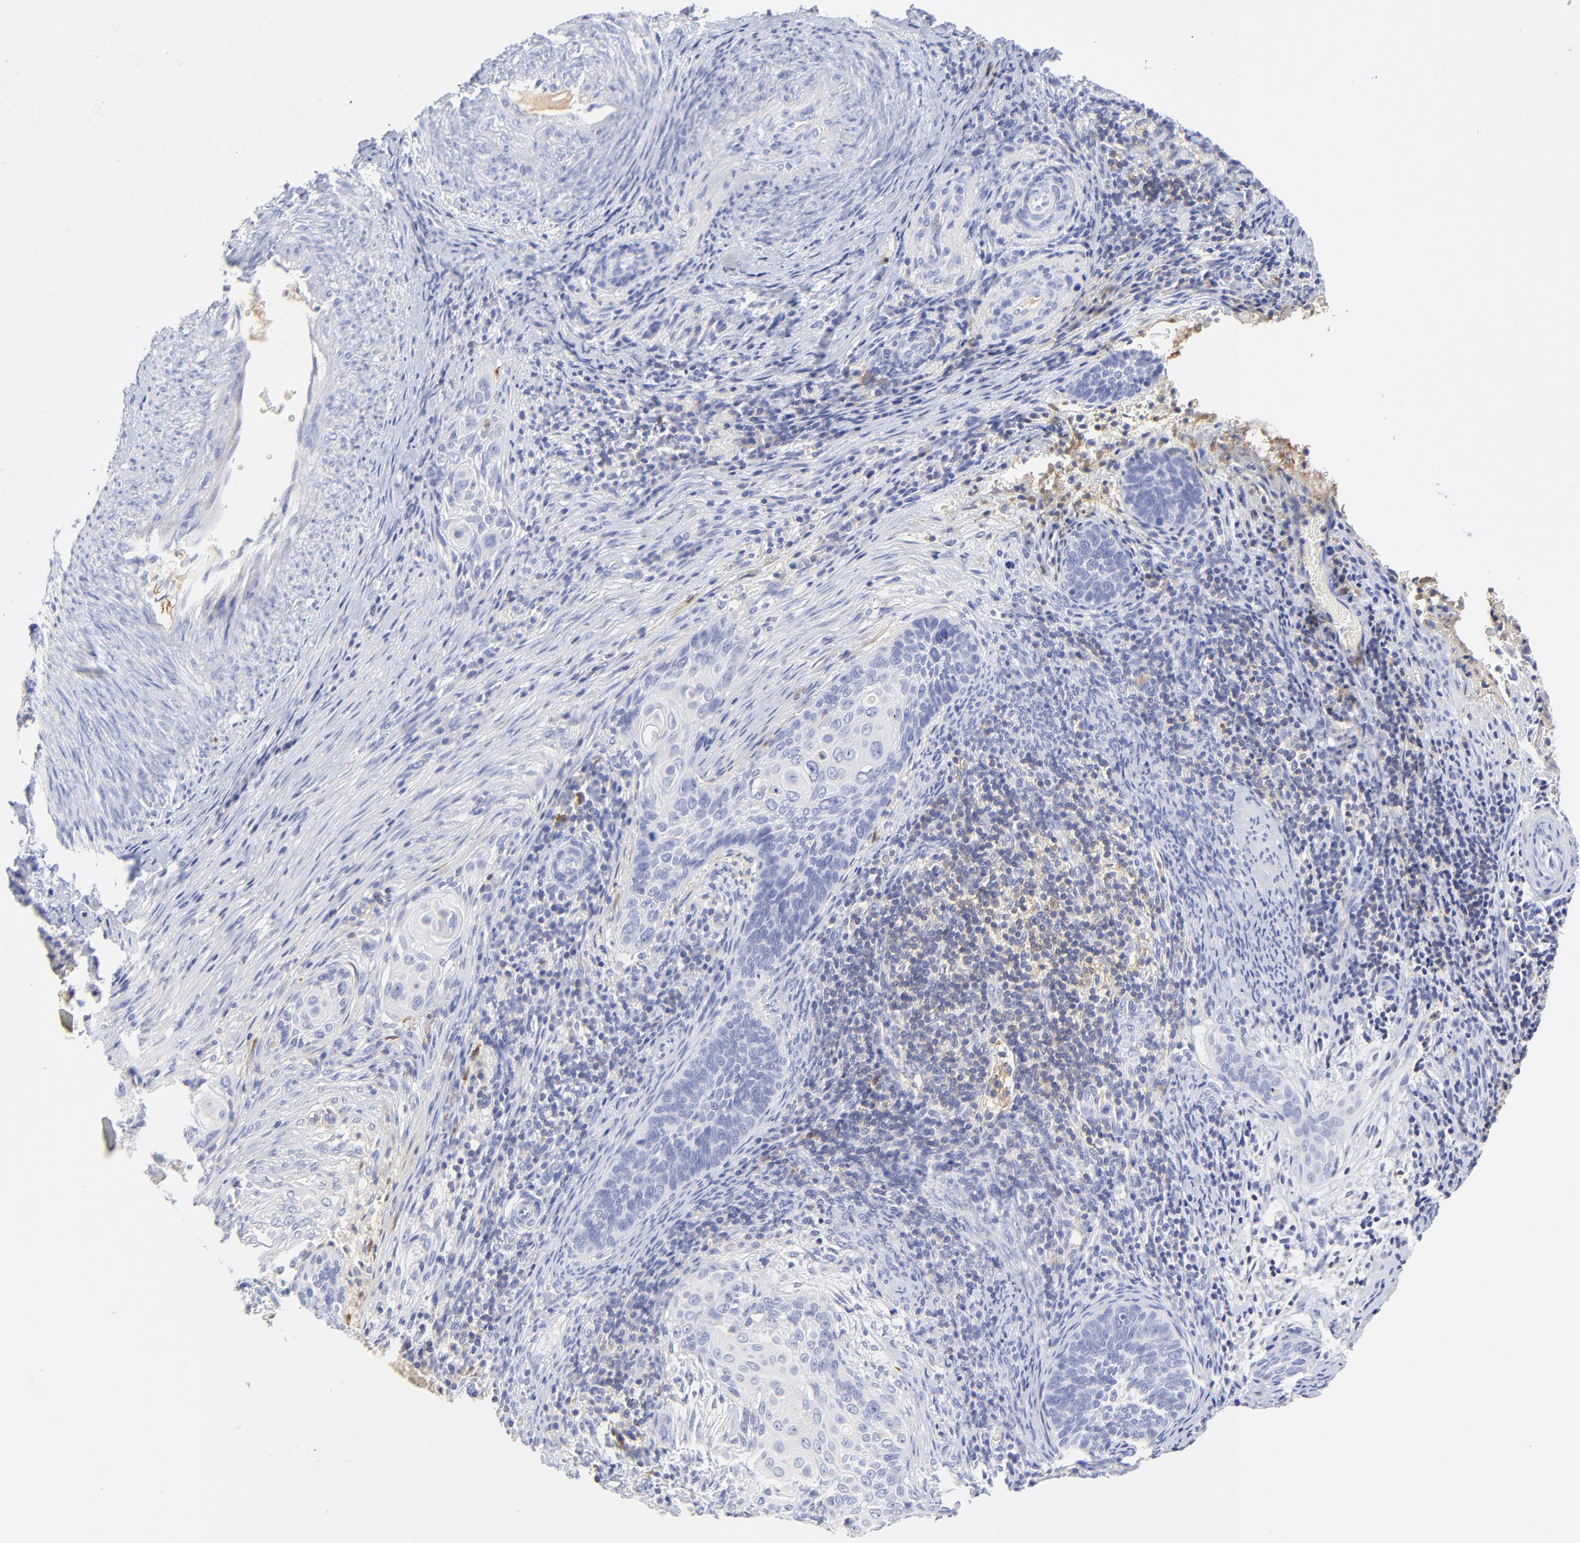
{"staining": {"intensity": "negative", "quantity": "none", "location": "none"}, "tissue": "cervical cancer", "cell_type": "Tumor cells", "image_type": "cancer", "snomed": [{"axis": "morphology", "description": "Squamous cell carcinoma, NOS"}, {"axis": "topography", "description": "Cervix"}], "caption": "This is an IHC micrograph of cervical cancer (squamous cell carcinoma). There is no staining in tumor cells.", "gene": "MDGA2", "patient": {"sex": "female", "age": 33}}